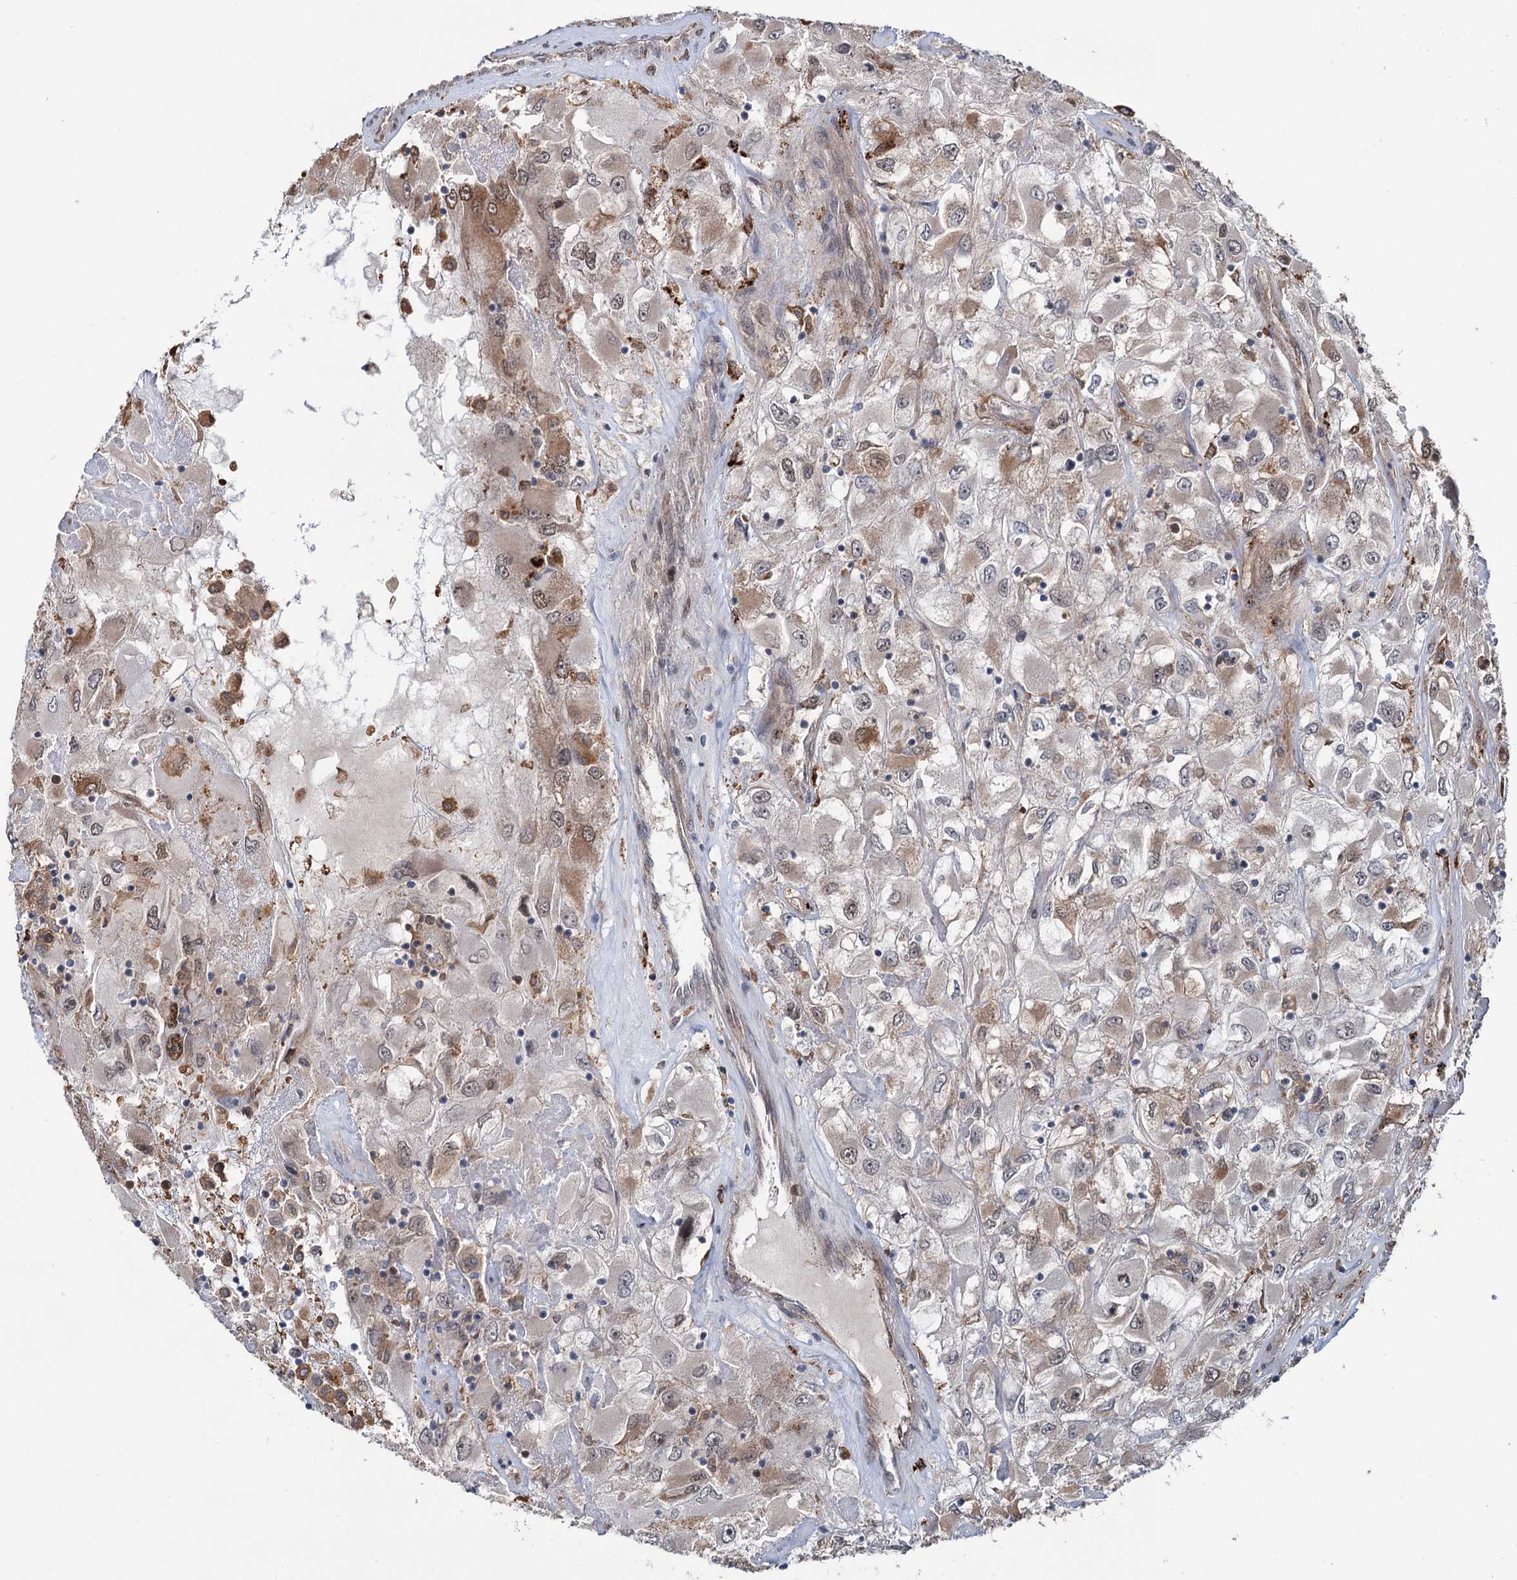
{"staining": {"intensity": "moderate", "quantity": "25%-75%", "location": "cytoplasmic/membranous"}, "tissue": "renal cancer", "cell_type": "Tumor cells", "image_type": "cancer", "snomed": [{"axis": "morphology", "description": "Adenocarcinoma, NOS"}, {"axis": "topography", "description": "Kidney"}], "caption": "Renal adenocarcinoma tissue shows moderate cytoplasmic/membranous positivity in about 25%-75% of tumor cells", "gene": "NCAPD2", "patient": {"sex": "female", "age": 52}}